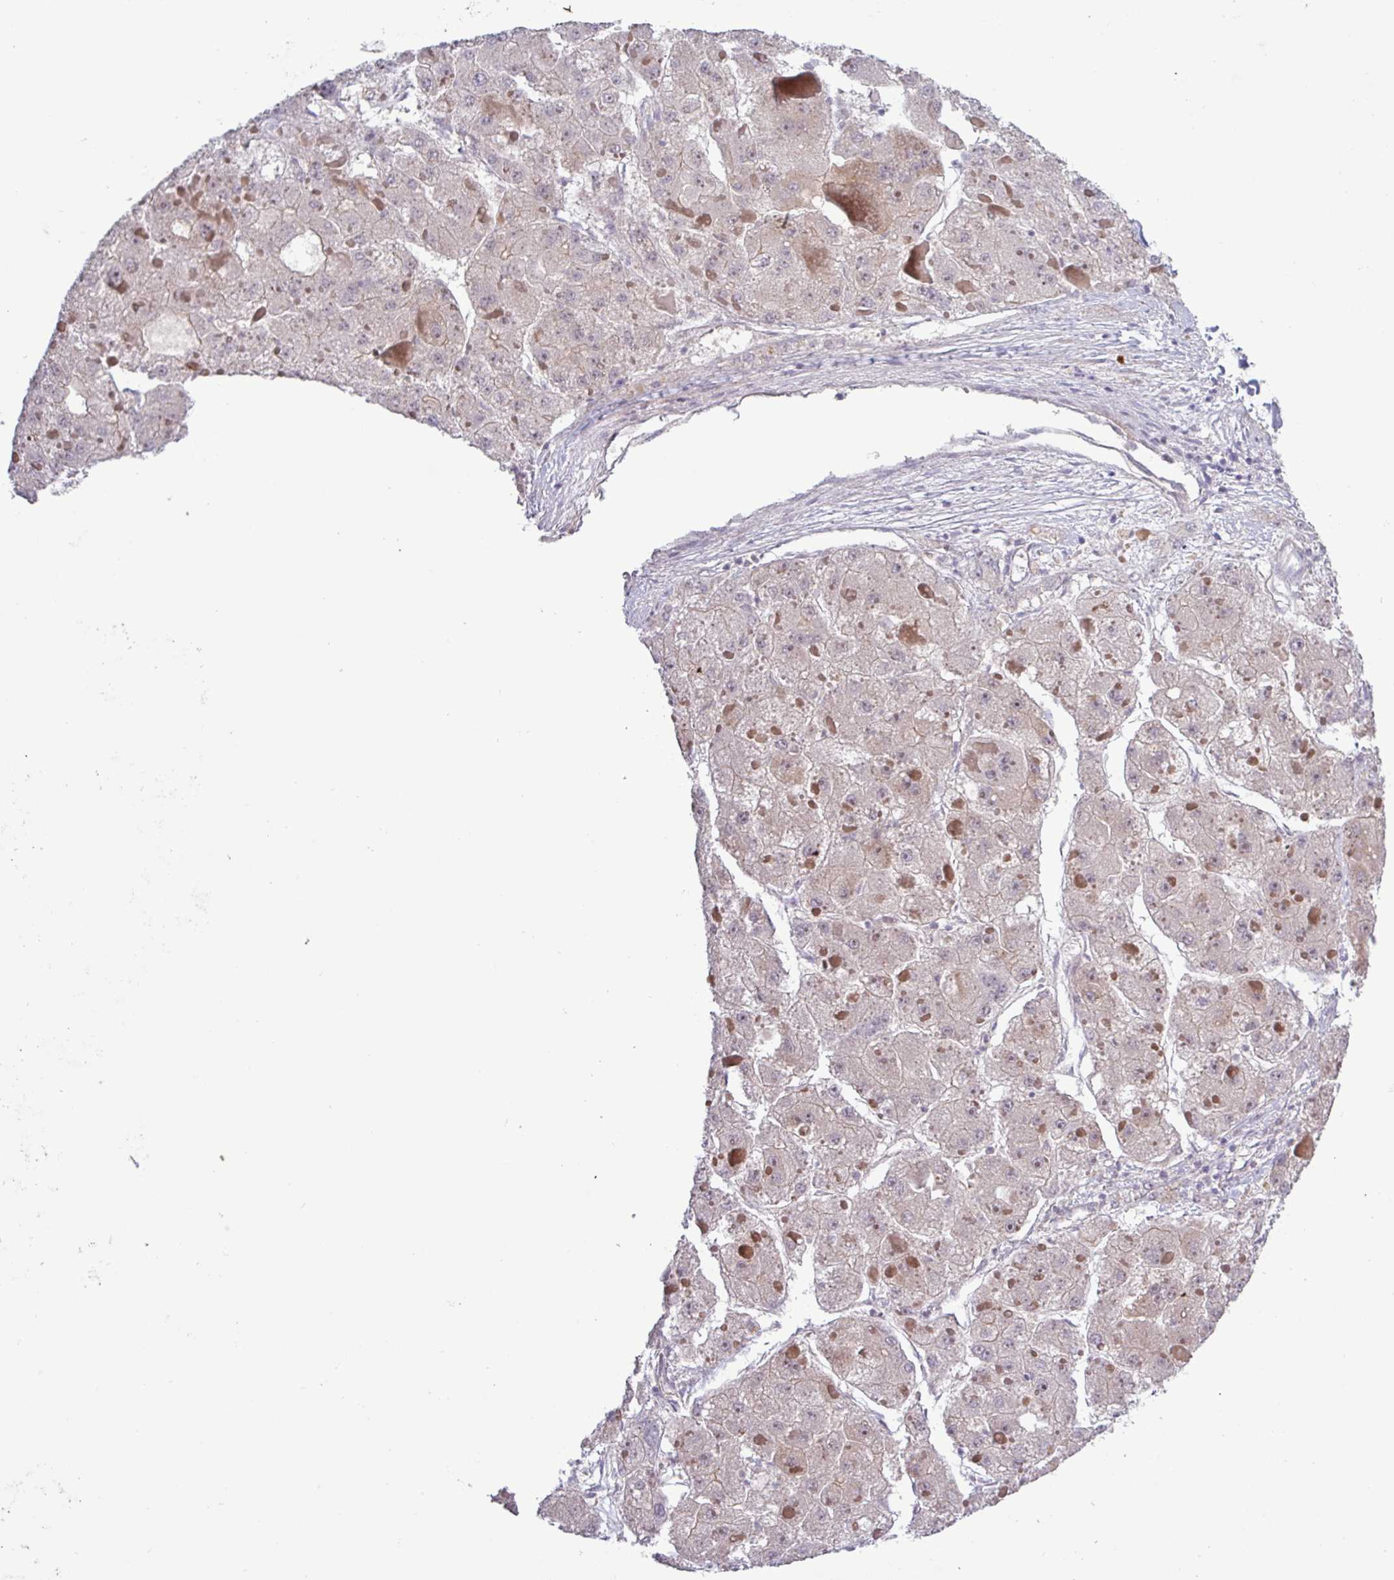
{"staining": {"intensity": "negative", "quantity": "none", "location": "none"}, "tissue": "liver cancer", "cell_type": "Tumor cells", "image_type": "cancer", "snomed": [{"axis": "morphology", "description": "Carcinoma, Hepatocellular, NOS"}, {"axis": "topography", "description": "Liver"}], "caption": "An IHC image of liver cancer is shown. There is no staining in tumor cells of liver cancer.", "gene": "TNFSF12", "patient": {"sex": "female", "age": 73}}